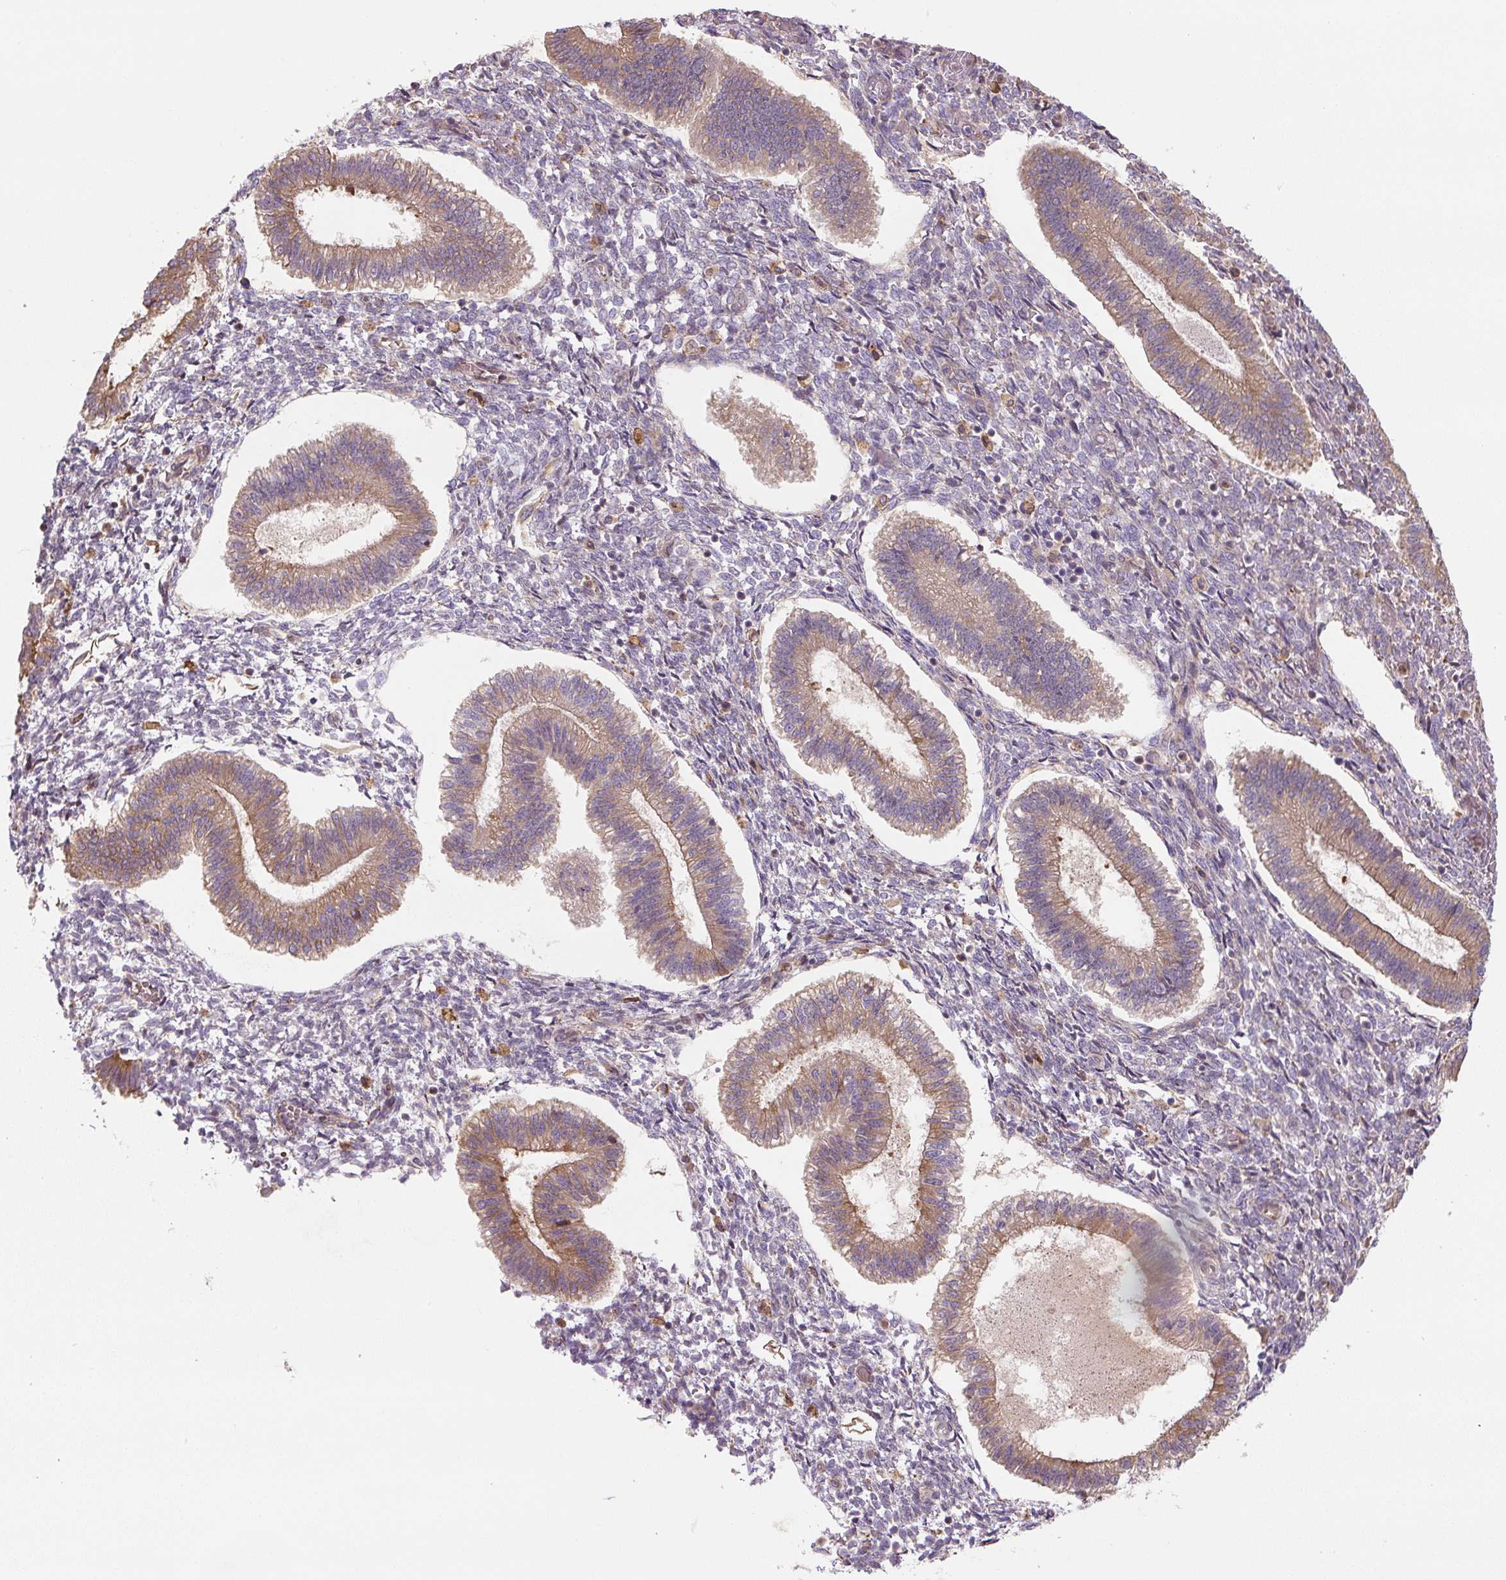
{"staining": {"intensity": "moderate", "quantity": "<25%", "location": "cytoplasmic/membranous"}, "tissue": "endometrium", "cell_type": "Cells in endometrial stroma", "image_type": "normal", "snomed": [{"axis": "morphology", "description": "Normal tissue, NOS"}, {"axis": "topography", "description": "Endometrium"}], "caption": "Cells in endometrial stroma exhibit moderate cytoplasmic/membranous staining in about <25% of cells in normal endometrium.", "gene": "RASA1", "patient": {"sex": "female", "age": 25}}